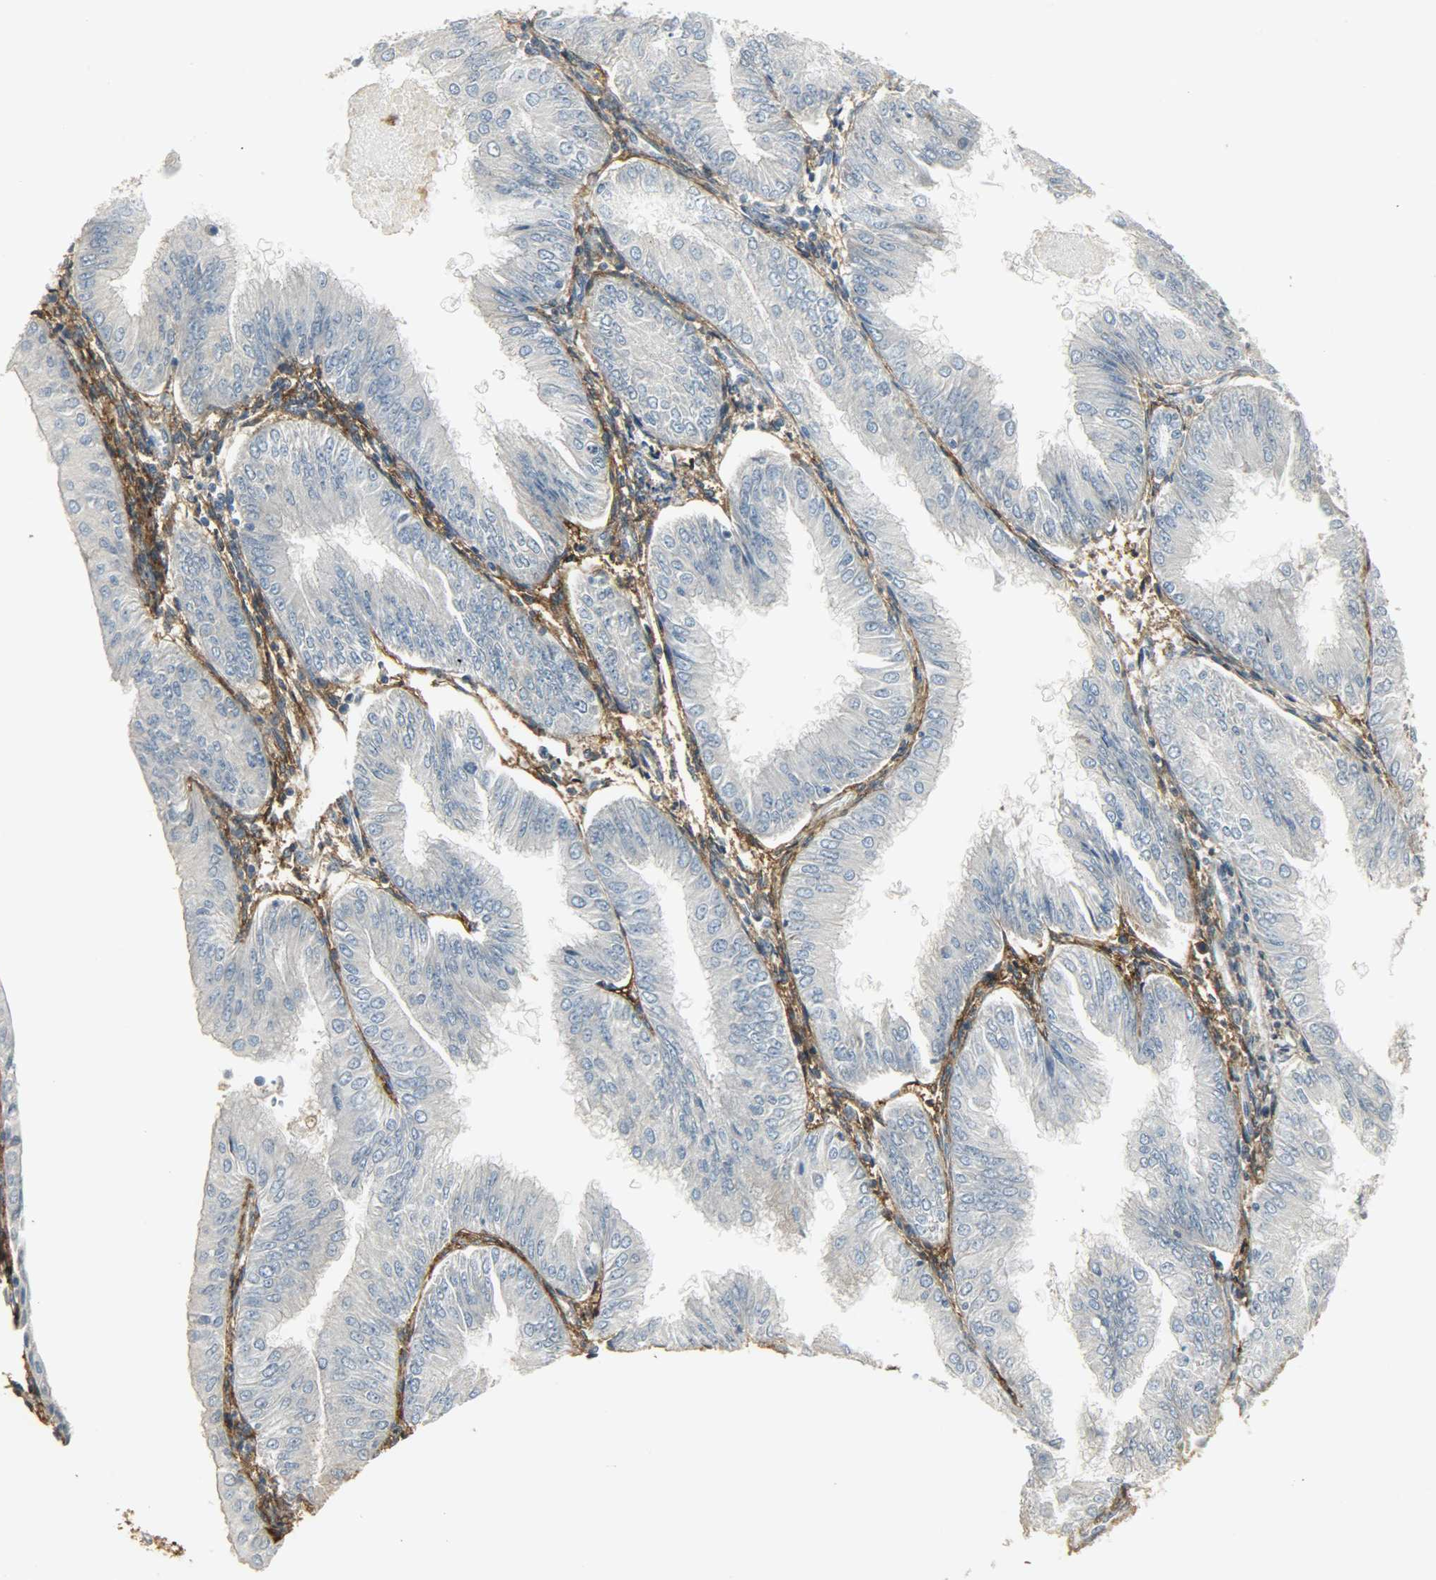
{"staining": {"intensity": "negative", "quantity": "none", "location": "none"}, "tissue": "endometrial cancer", "cell_type": "Tumor cells", "image_type": "cancer", "snomed": [{"axis": "morphology", "description": "Adenocarcinoma, NOS"}, {"axis": "topography", "description": "Endometrium"}], "caption": "Immunohistochemistry photomicrograph of neoplastic tissue: human endometrial cancer stained with DAB demonstrates no significant protein staining in tumor cells.", "gene": "ENPEP", "patient": {"sex": "female", "age": 53}}